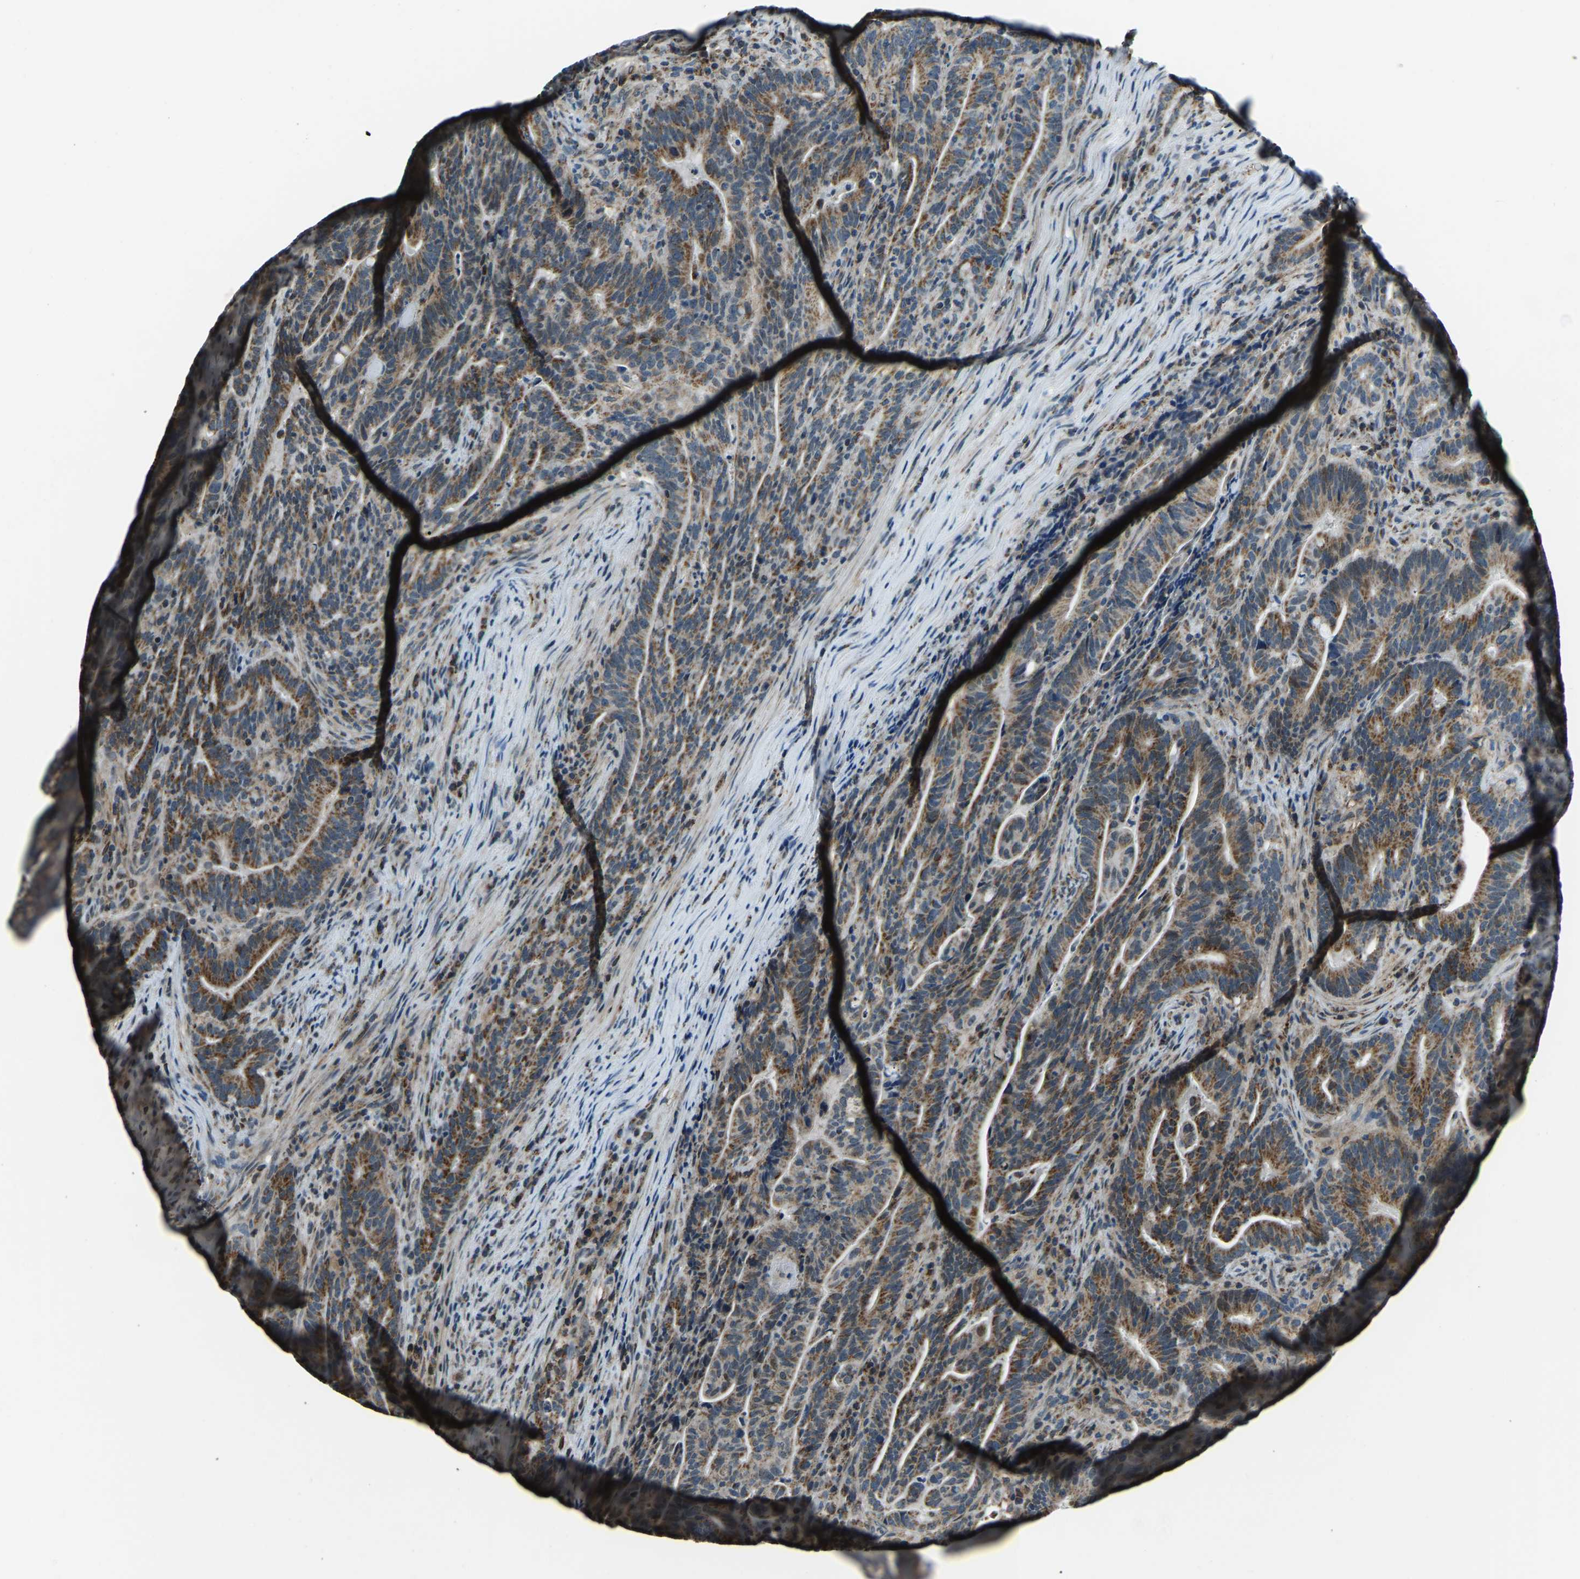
{"staining": {"intensity": "moderate", "quantity": ">75%", "location": "cytoplasmic/membranous"}, "tissue": "colorectal cancer", "cell_type": "Tumor cells", "image_type": "cancer", "snomed": [{"axis": "morphology", "description": "Adenocarcinoma, NOS"}, {"axis": "topography", "description": "Colon"}], "caption": "Colorectal cancer (adenocarcinoma) was stained to show a protein in brown. There is medium levels of moderate cytoplasmic/membranous positivity in approximately >75% of tumor cells.", "gene": "RBM33", "patient": {"sex": "female", "age": 66}}